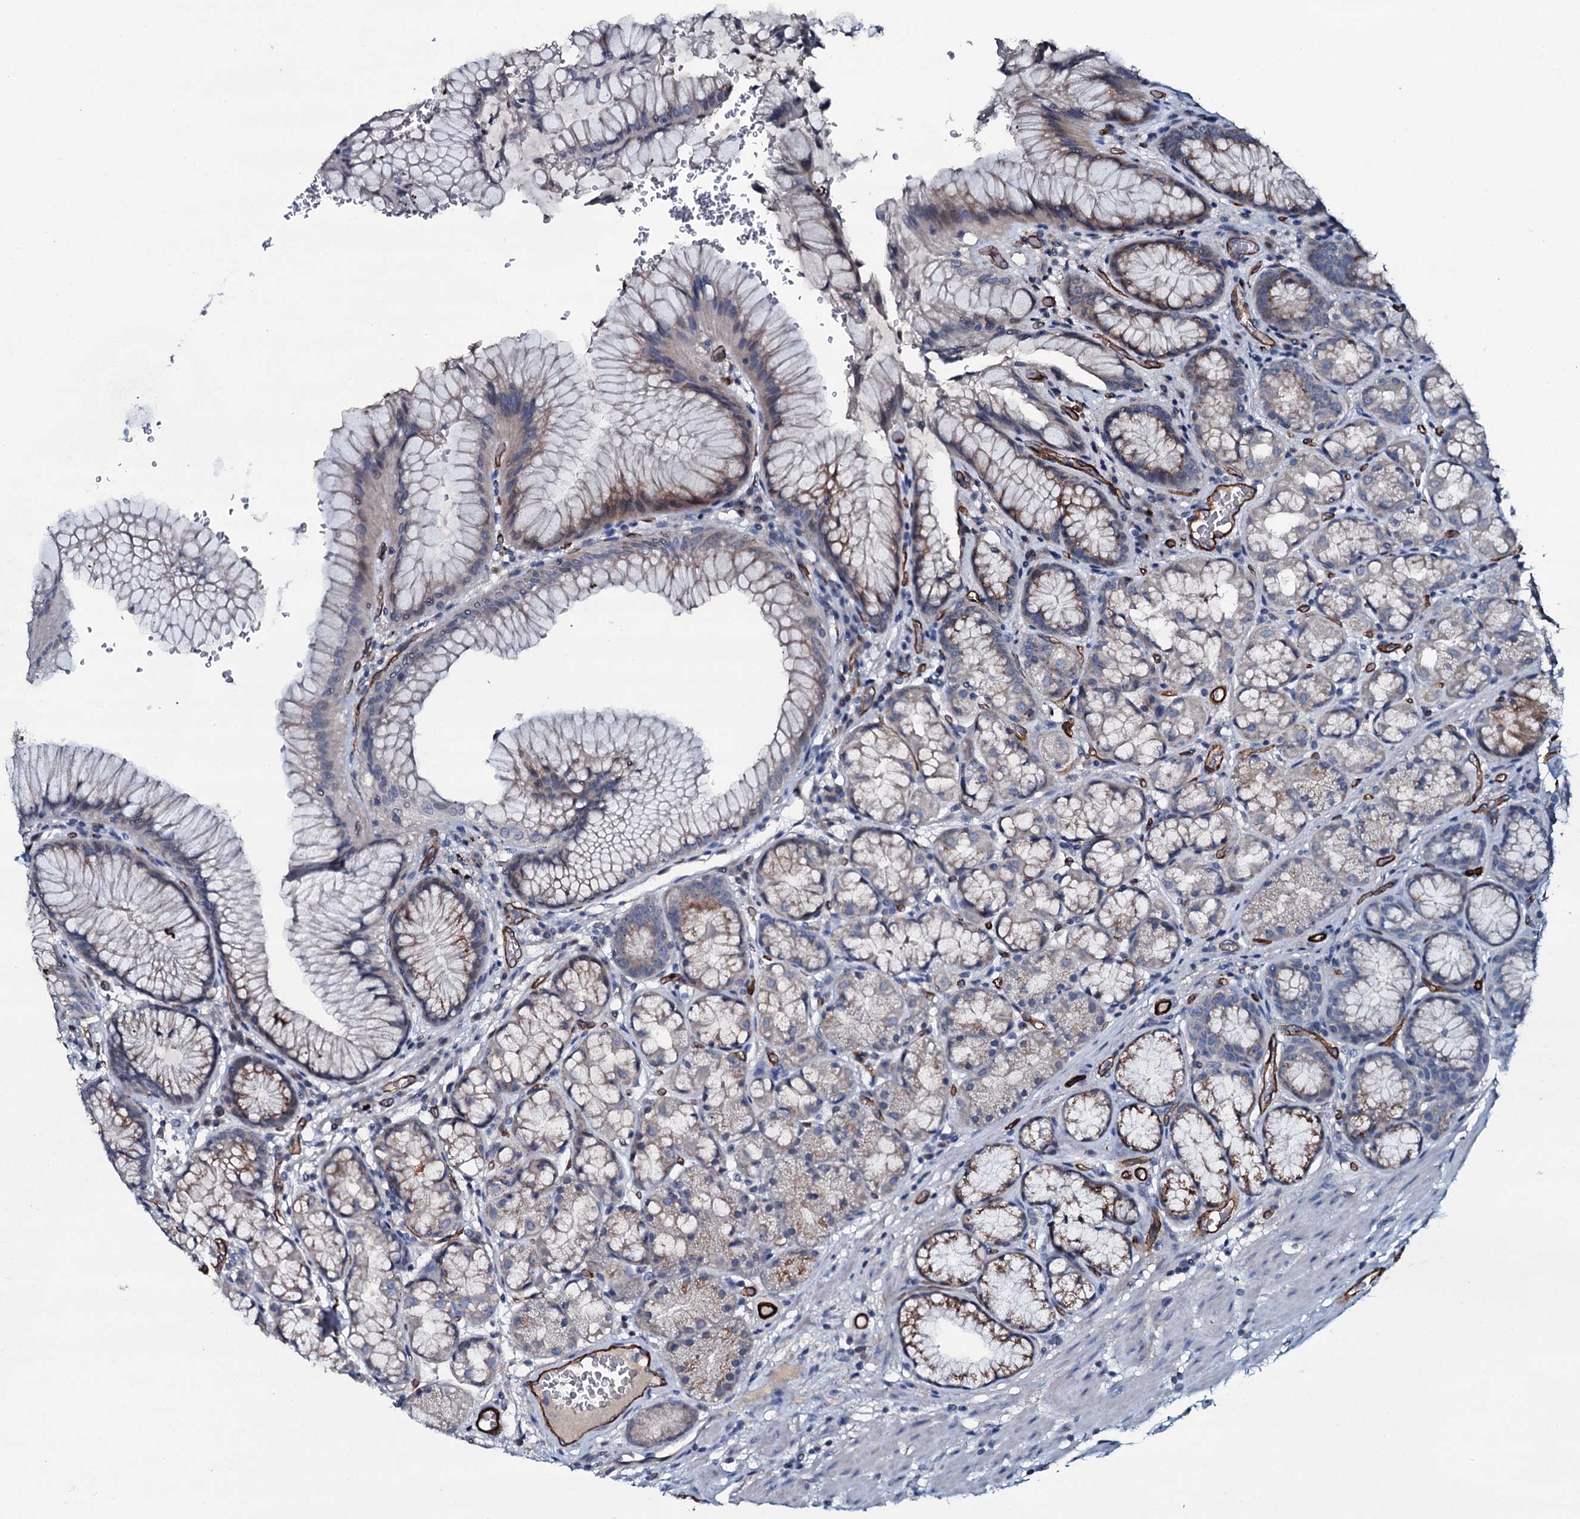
{"staining": {"intensity": "weak", "quantity": "25%-75%", "location": "cytoplasmic/membranous,nuclear"}, "tissue": "stomach", "cell_type": "Glandular cells", "image_type": "normal", "snomed": [{"axis": "morphology", "description": "Normal tissue, NOS"}, {"axis": "topography", "description": "Stomach"}], "caption": "Stomach stained for a protein exhibits weak cytoplasmic/membranous,nuclear positivity in glandular cells. The protein of interest is stained brown, and the nuclei are stained in blue (DAB IHC with brightfield microscopy, high magnification).", "gene": "CLEC14A", "patient": {"sex": "male", "age": 63}}